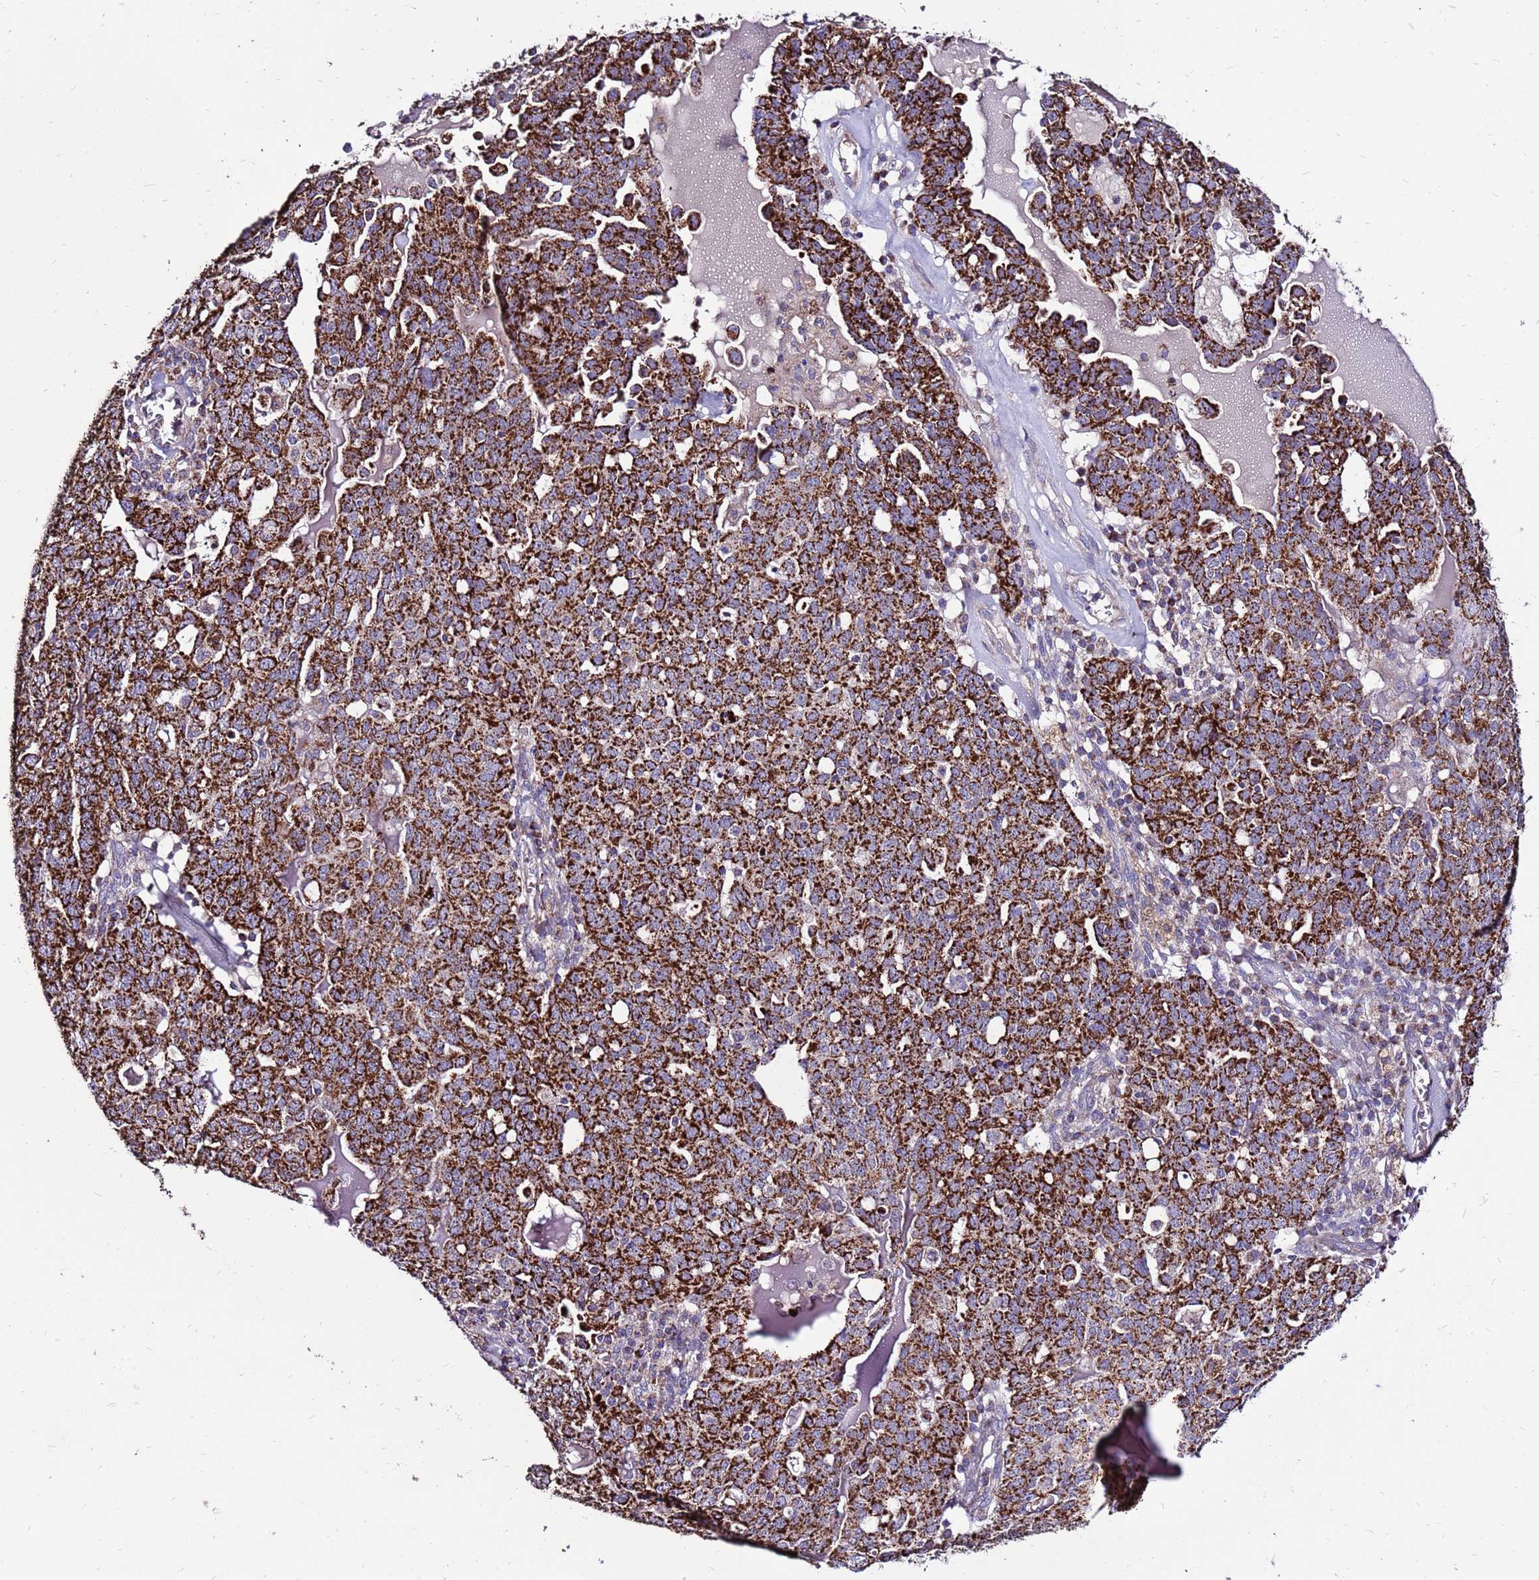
{"staining": {"intensity": "strong", "quantity": ">75%", "location": "cytoplasmic/membranous"}, "tissue": "ovarian cancer", "cell_type": "Tumor cells", "image_type": "cancer", "snomed": [{"axis": "morphology", "description": "Carcinoma, endometroid"}, {"axis": "topography", "description": "Ovary"}], "caption": "This photomicrograph displays ovarian cancer stained with immunohistochemistry to label a protein in brown. The cytoplasmic/membranous of tumor cells show strong positivity for the protein. Nuclei are counter-stained blue.", "gene": "SPSB3", "patient": {"sex": "female", "age": 62}}